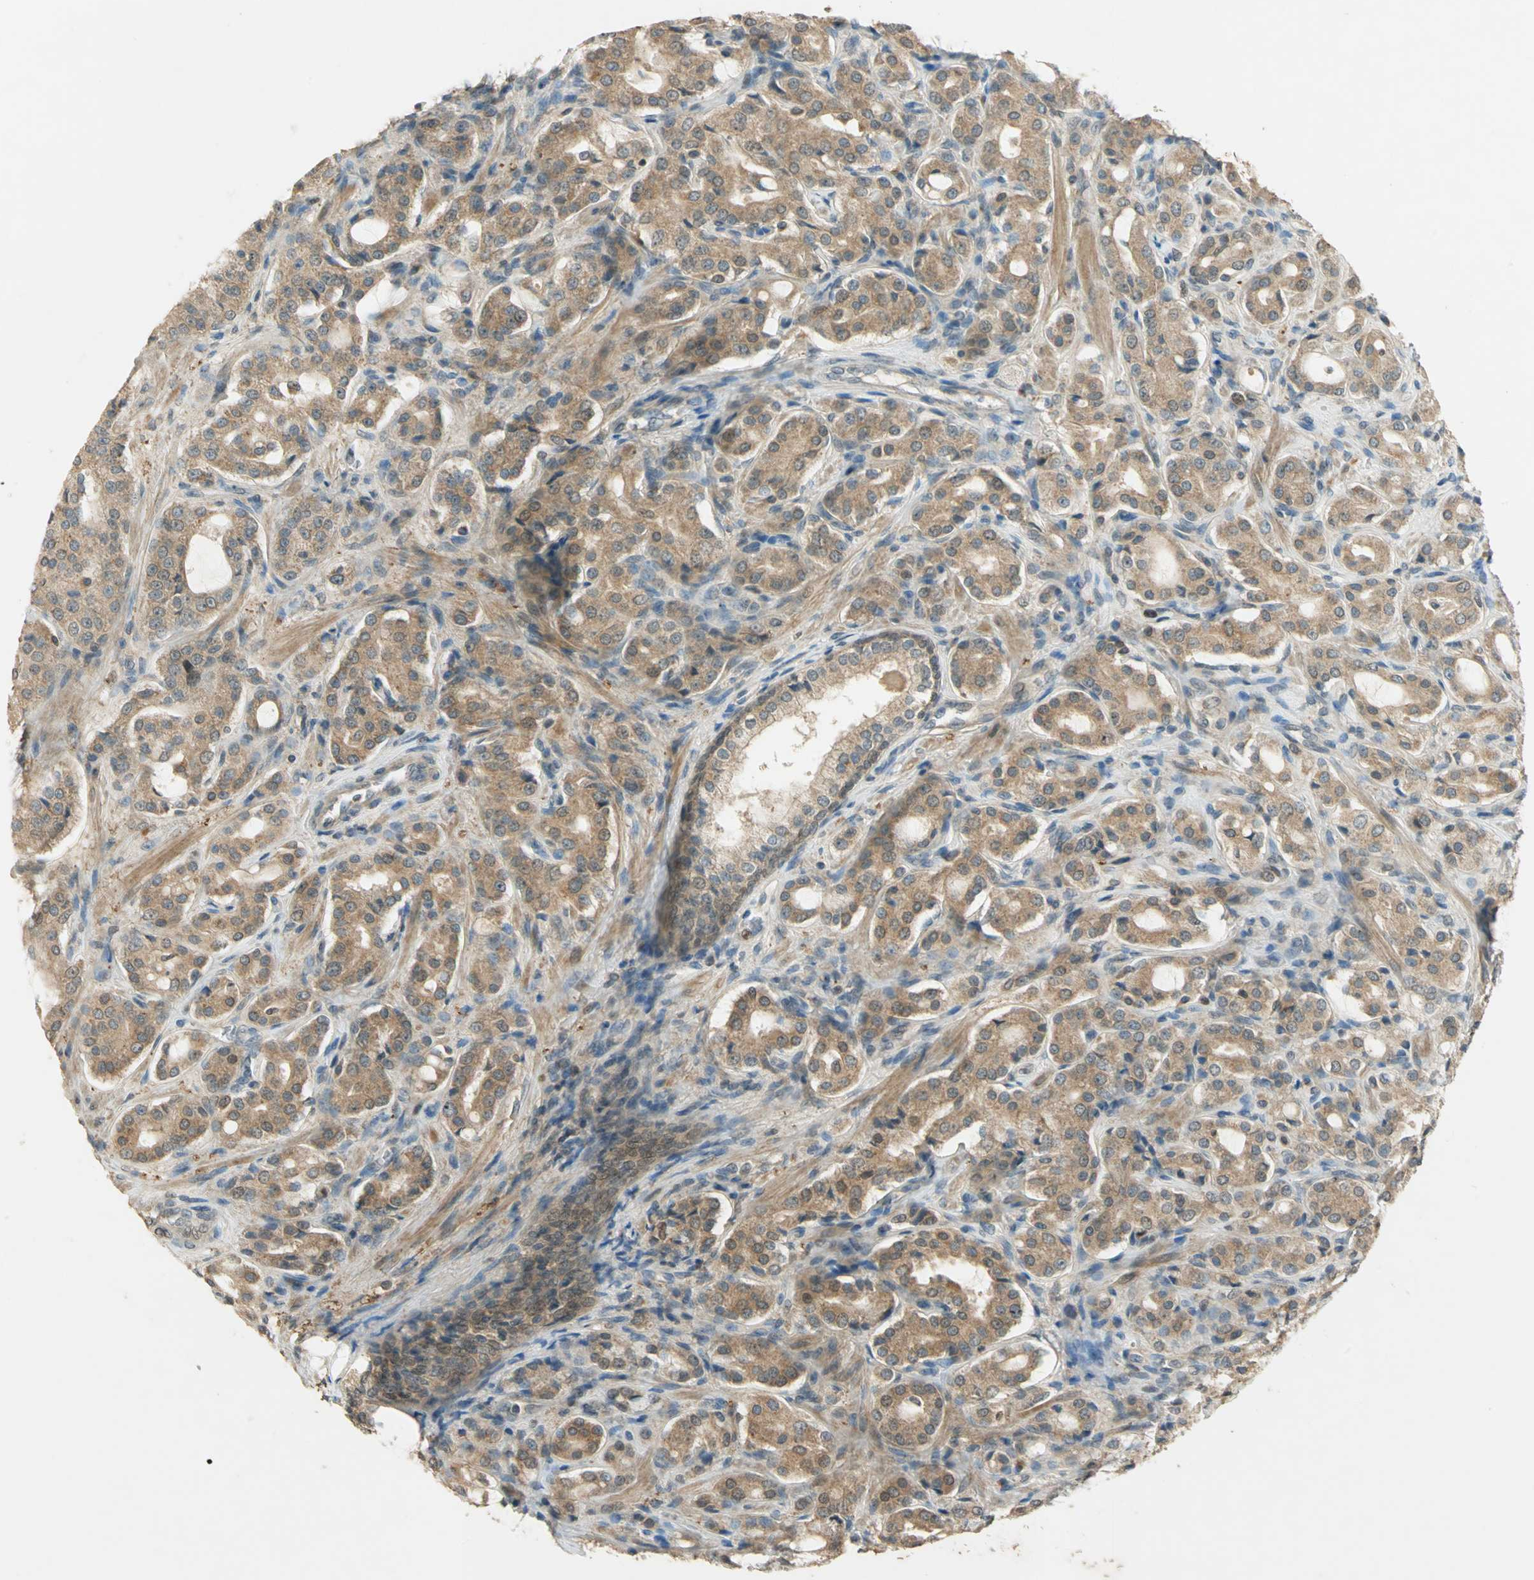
{"staining": {"intensity": "moderate", "quantity": ">75%", "location": "cytoplasmic/membranous"}, "tissue": "prostate cancer", "cell_type": "Tumor cells", "image_type": "cancer", "snomed": [{"axis": "morphology", "description": "Adenocarcinoma, High grade"}, {"axis": "topography", "description": "Prostate"}], "caption": "Immunohistochemical staining of human prostate adenocarcinoma (high-grade) demonstrates moderate cytoplasmic/membranous protein positivity in approximately >75% of tumor cells.", "gene": "BIRC2", "patient": {"sex": "male", "age": 72}}